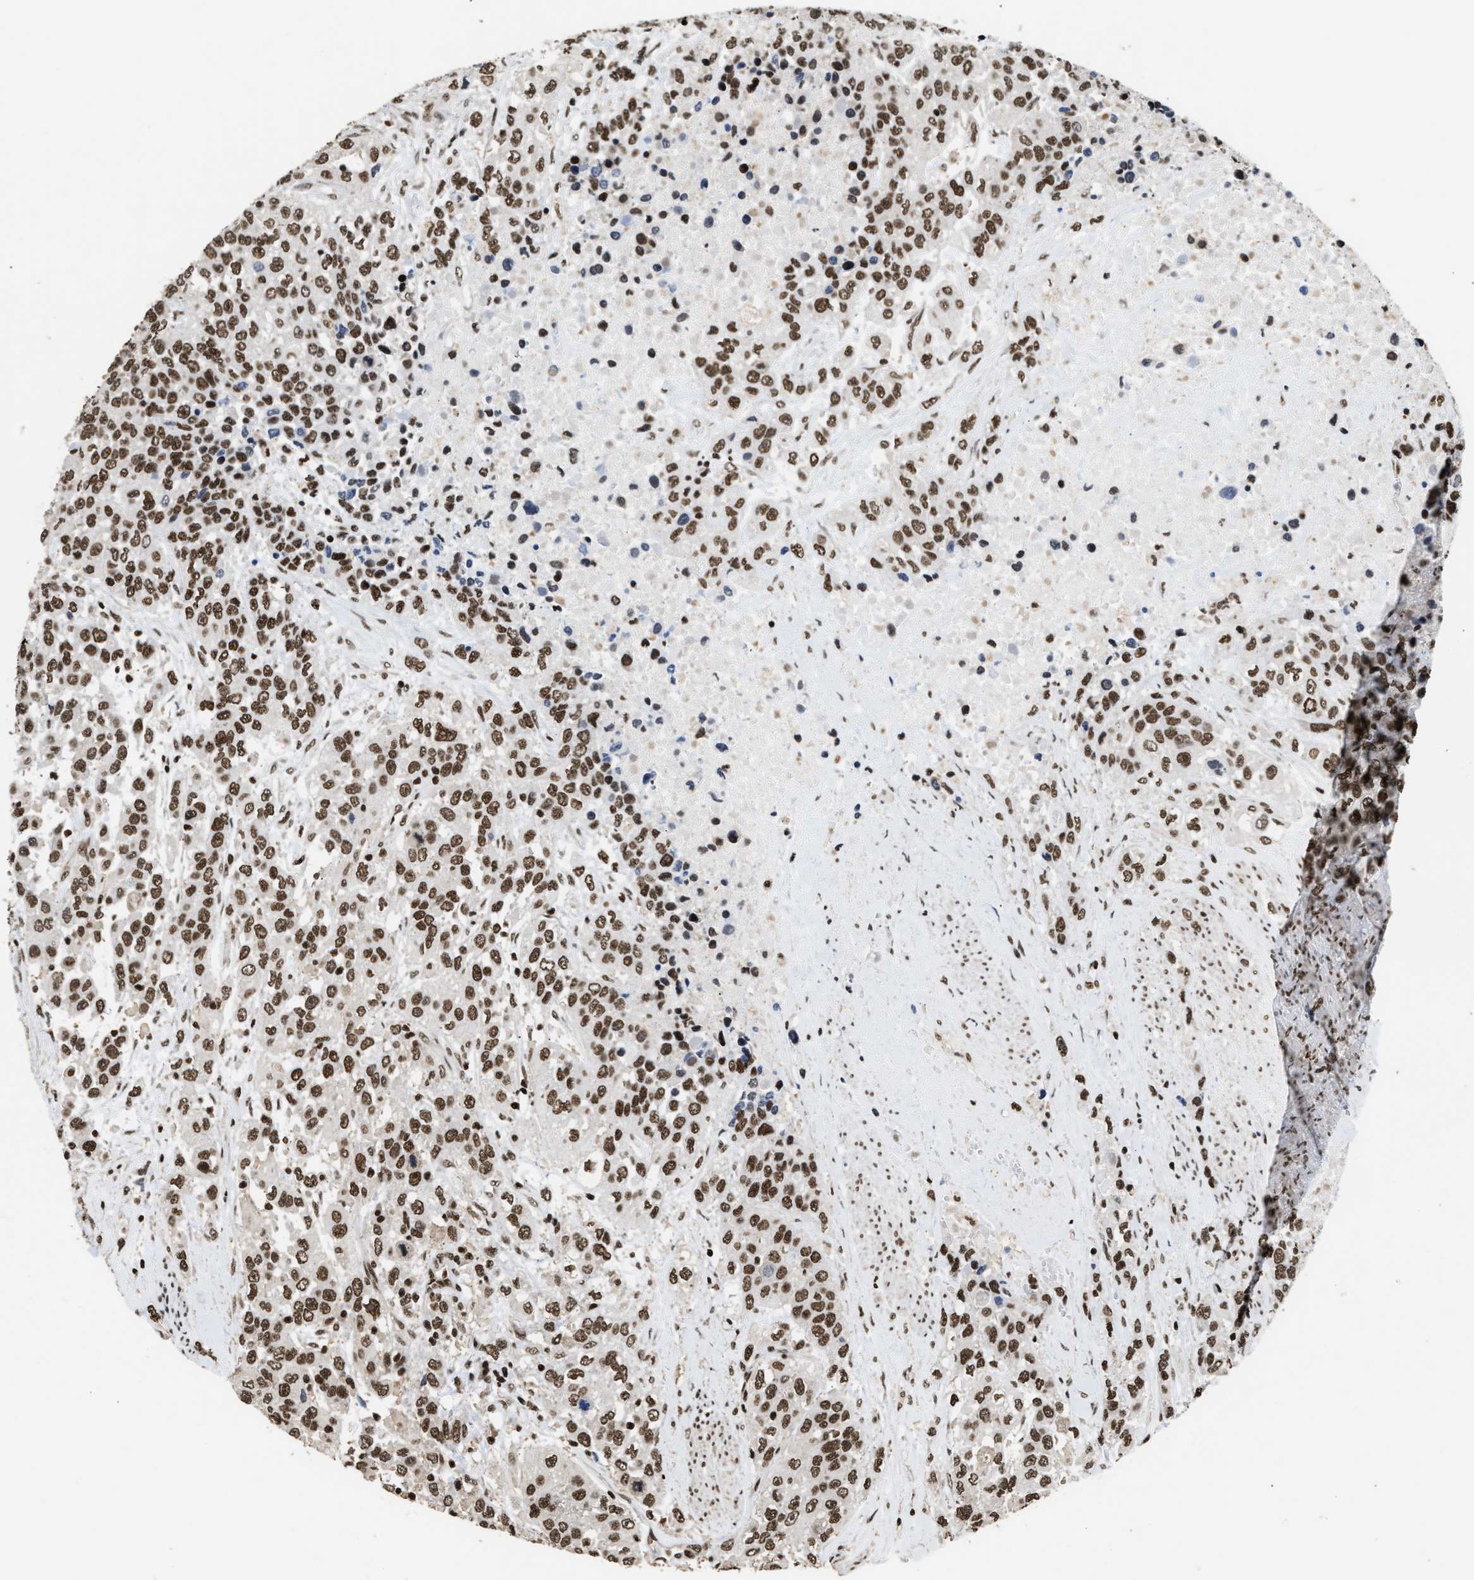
{"staining": {"intensity": "strong", "quantity": ">75%", "location": "nuclear"}, "tissue": "urothelial cancer", "cell_type": "Tumor cells", "image_type": "cancer", "snomed": [{"axis": "morphology", "description": "Urothelial carcinoma, High grade"}, {"axis": "topography", "description": "Urinary bladder"}], "caption": "High-grade urothelial carcinoma stained for a protein (brown) displays strong nuclear positive positivity in about >75% of tumor cells.", "gene": "RAD21", "patient": {"sex": "female", "age": 80}}